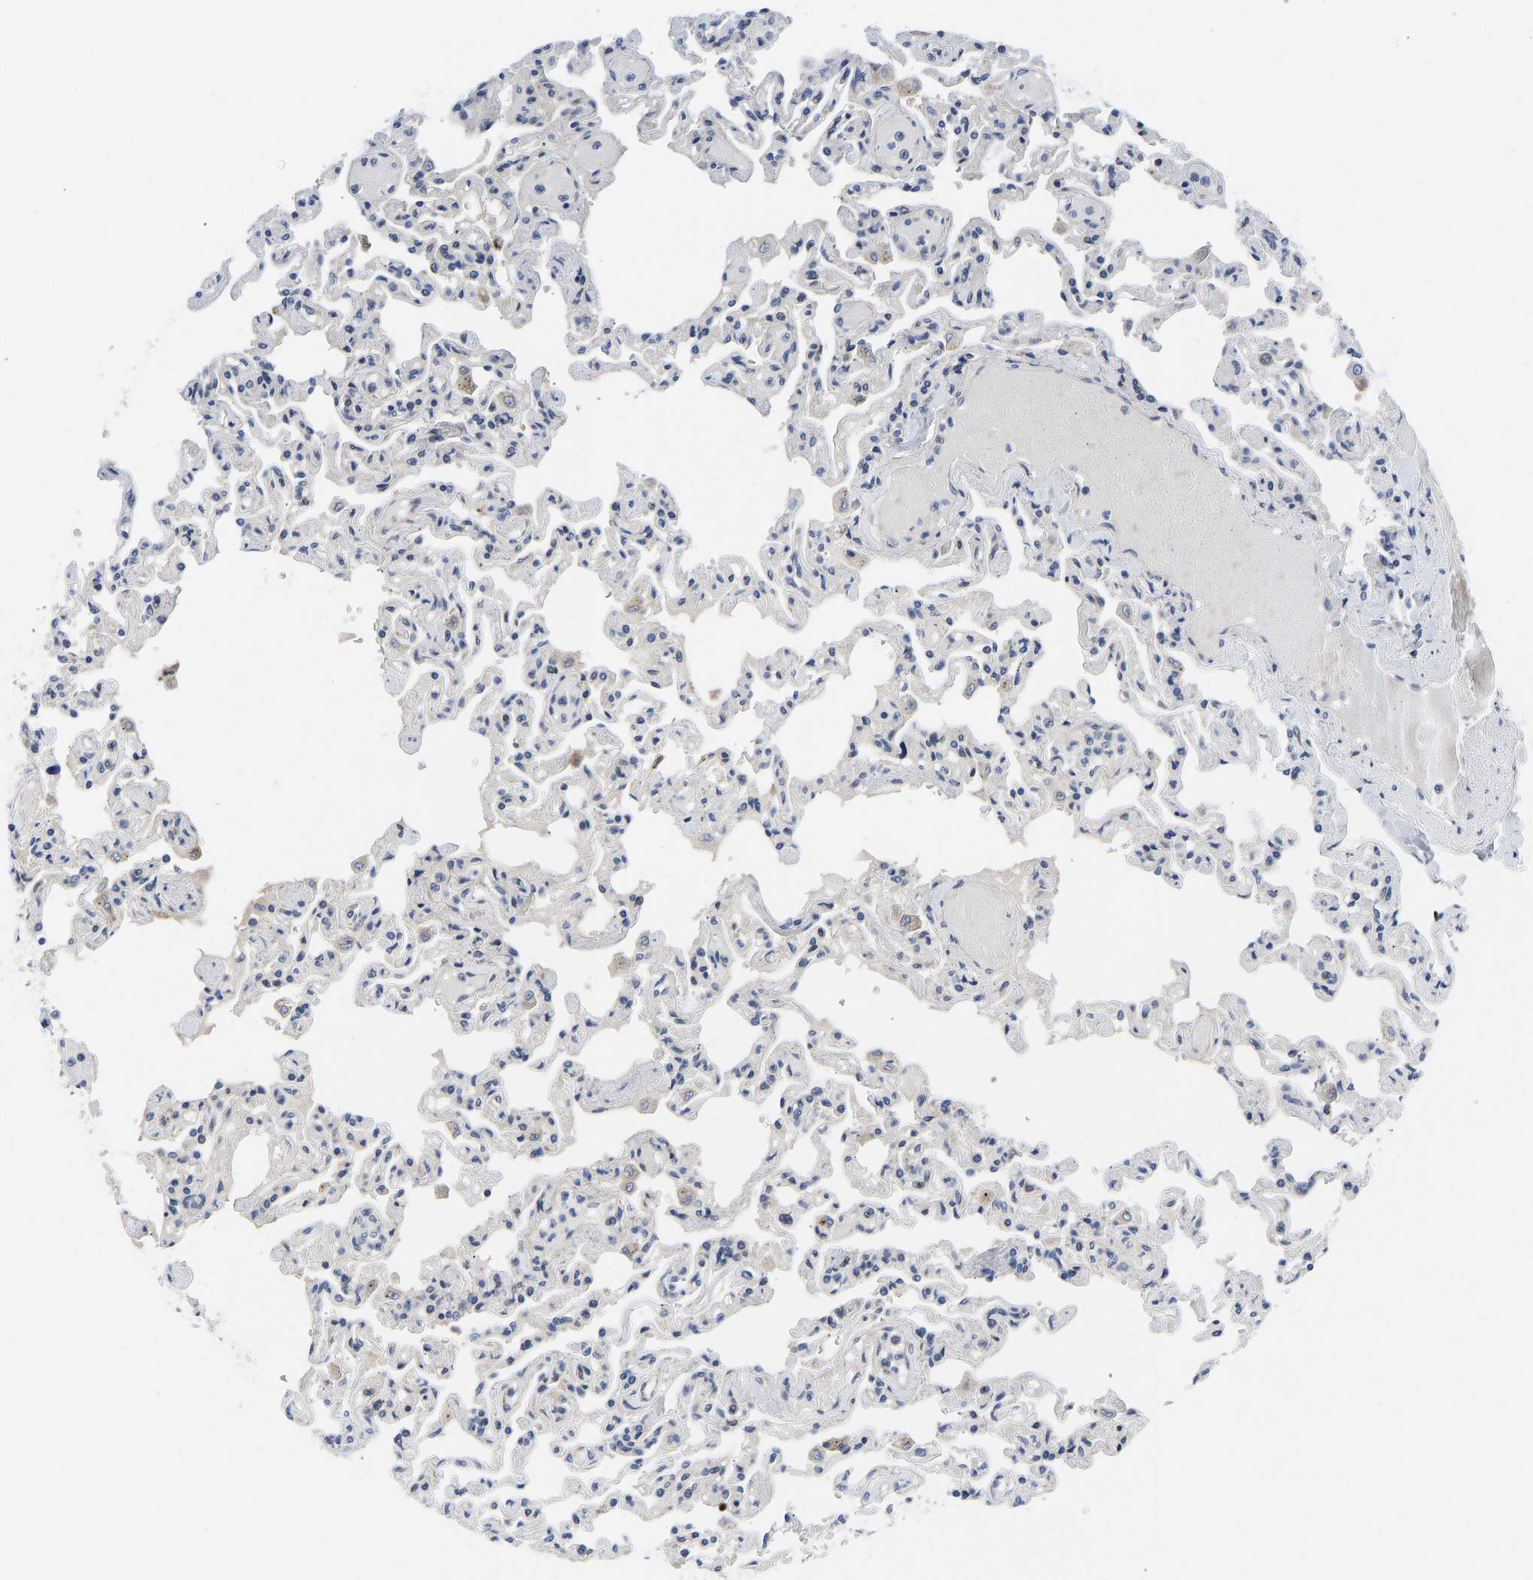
{"staining": {"intensity": "weak", "quantity": "<25%", "location": "cytoplasmic/membranous"}, "tissue": "lung", "cell_type": "Alveolar cells", "image_type": "normal", "snomed": [{"axis": "morphology", "description": "Normal tissue, NOS"}, {"axis": "topography", "description": "Lung"}], "caption": "Image shows no protein expression in alveolar cells of benign lung. (DAB (3,3'-diaminobenzidine) immunohistochemistry with hematoxylin counter stain).", "gene": "FRRS1", "patient": {"sex": "male", "age": 21}}